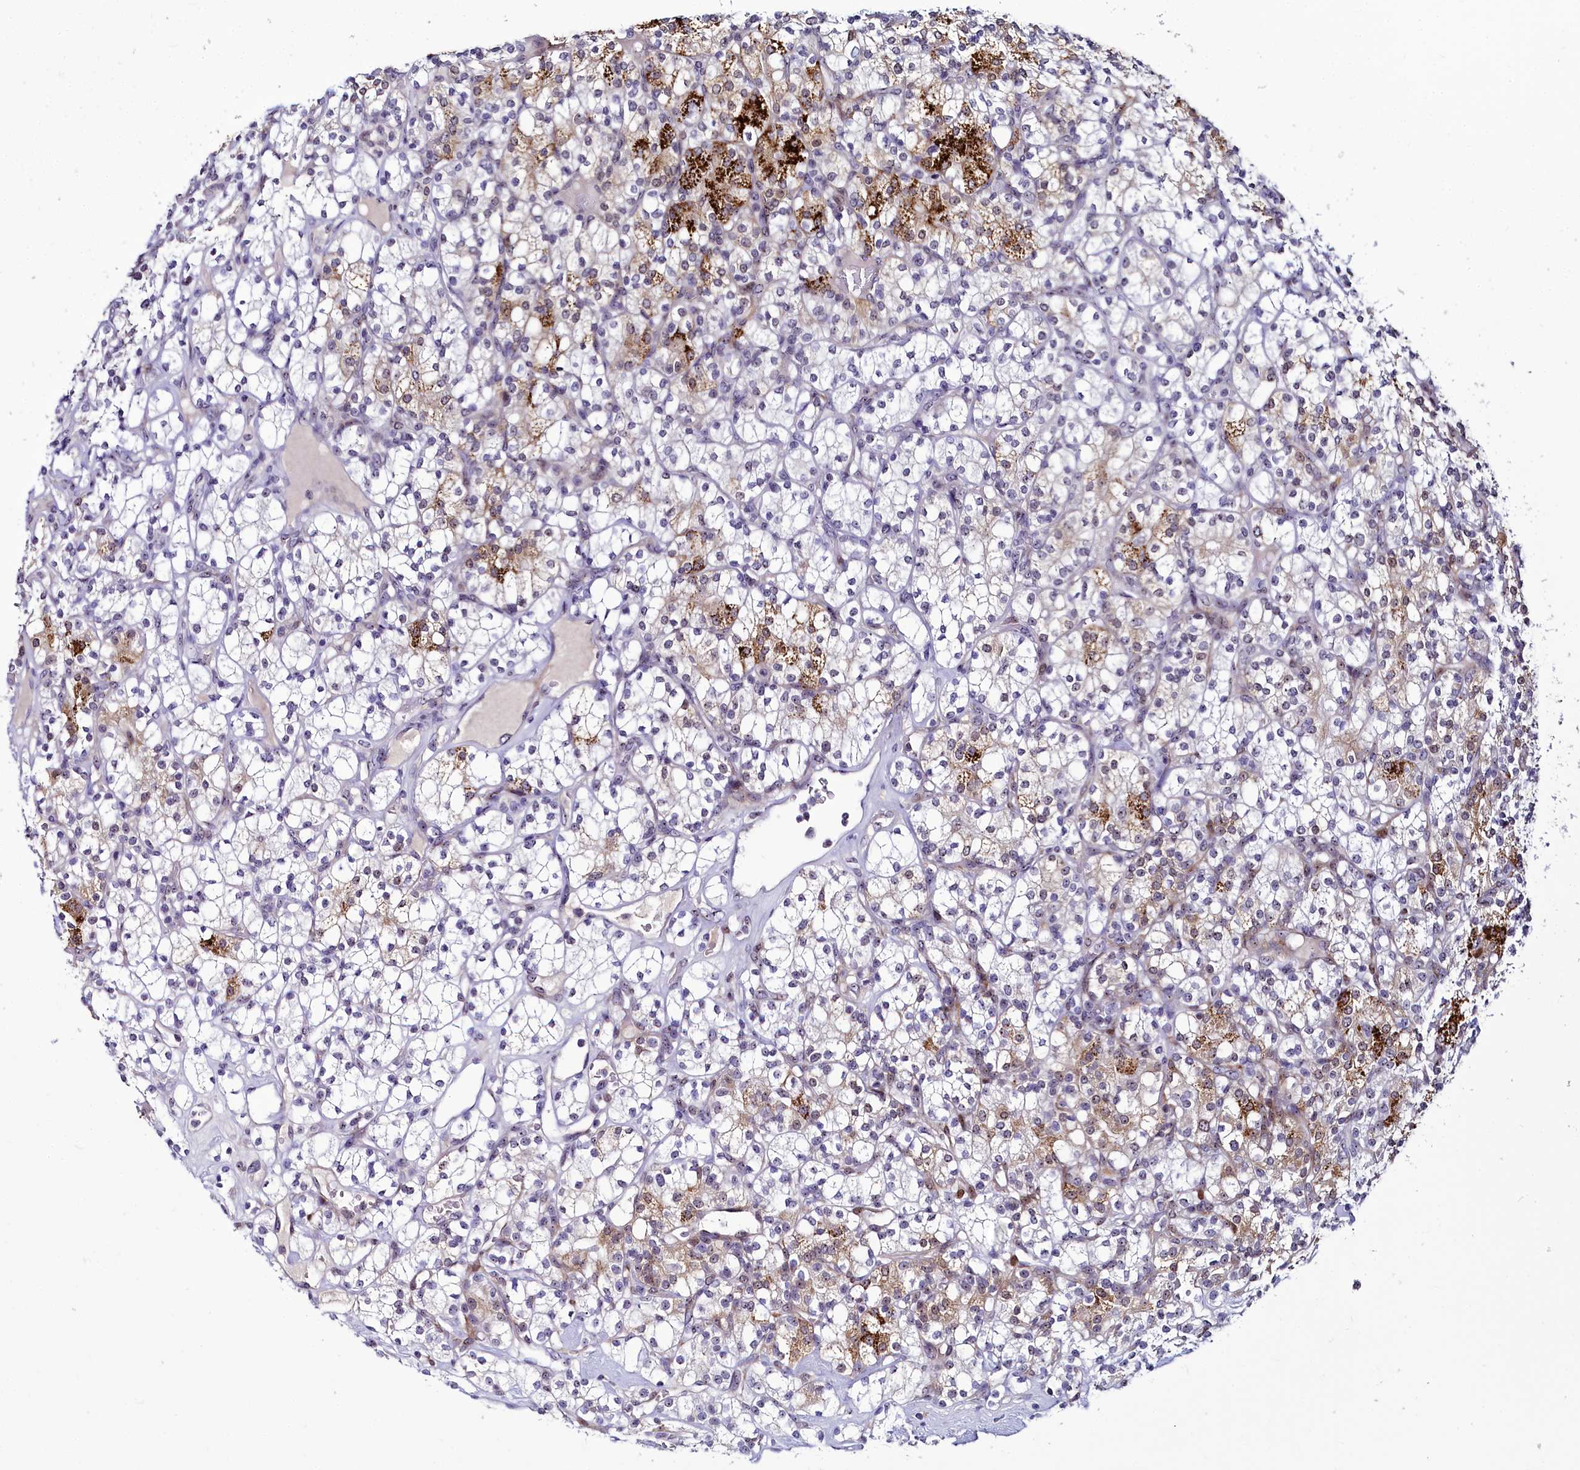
{"staining": {"intensity": "moderate", "quantity": "25%-75%", "location": "cytoplasmic/membranous"}, "tissue": "renal cancer", "cell_type": "Tumor cells", "image_type": "cancer", "snomed": [{"axis": "morphology", "description": "Adenocarcinoma, NOS"}, {"axis": "topography", "description": "Kidney"}], "caption": "A micrograph showing moderate cytoplasmic/membranous expression in about 25%-75% of tumor cells in renal cancer, as visualized by brown immunohistochemical staining.", "gene": "TCOF1", "patient": {"sex": "male", "age": 77}}